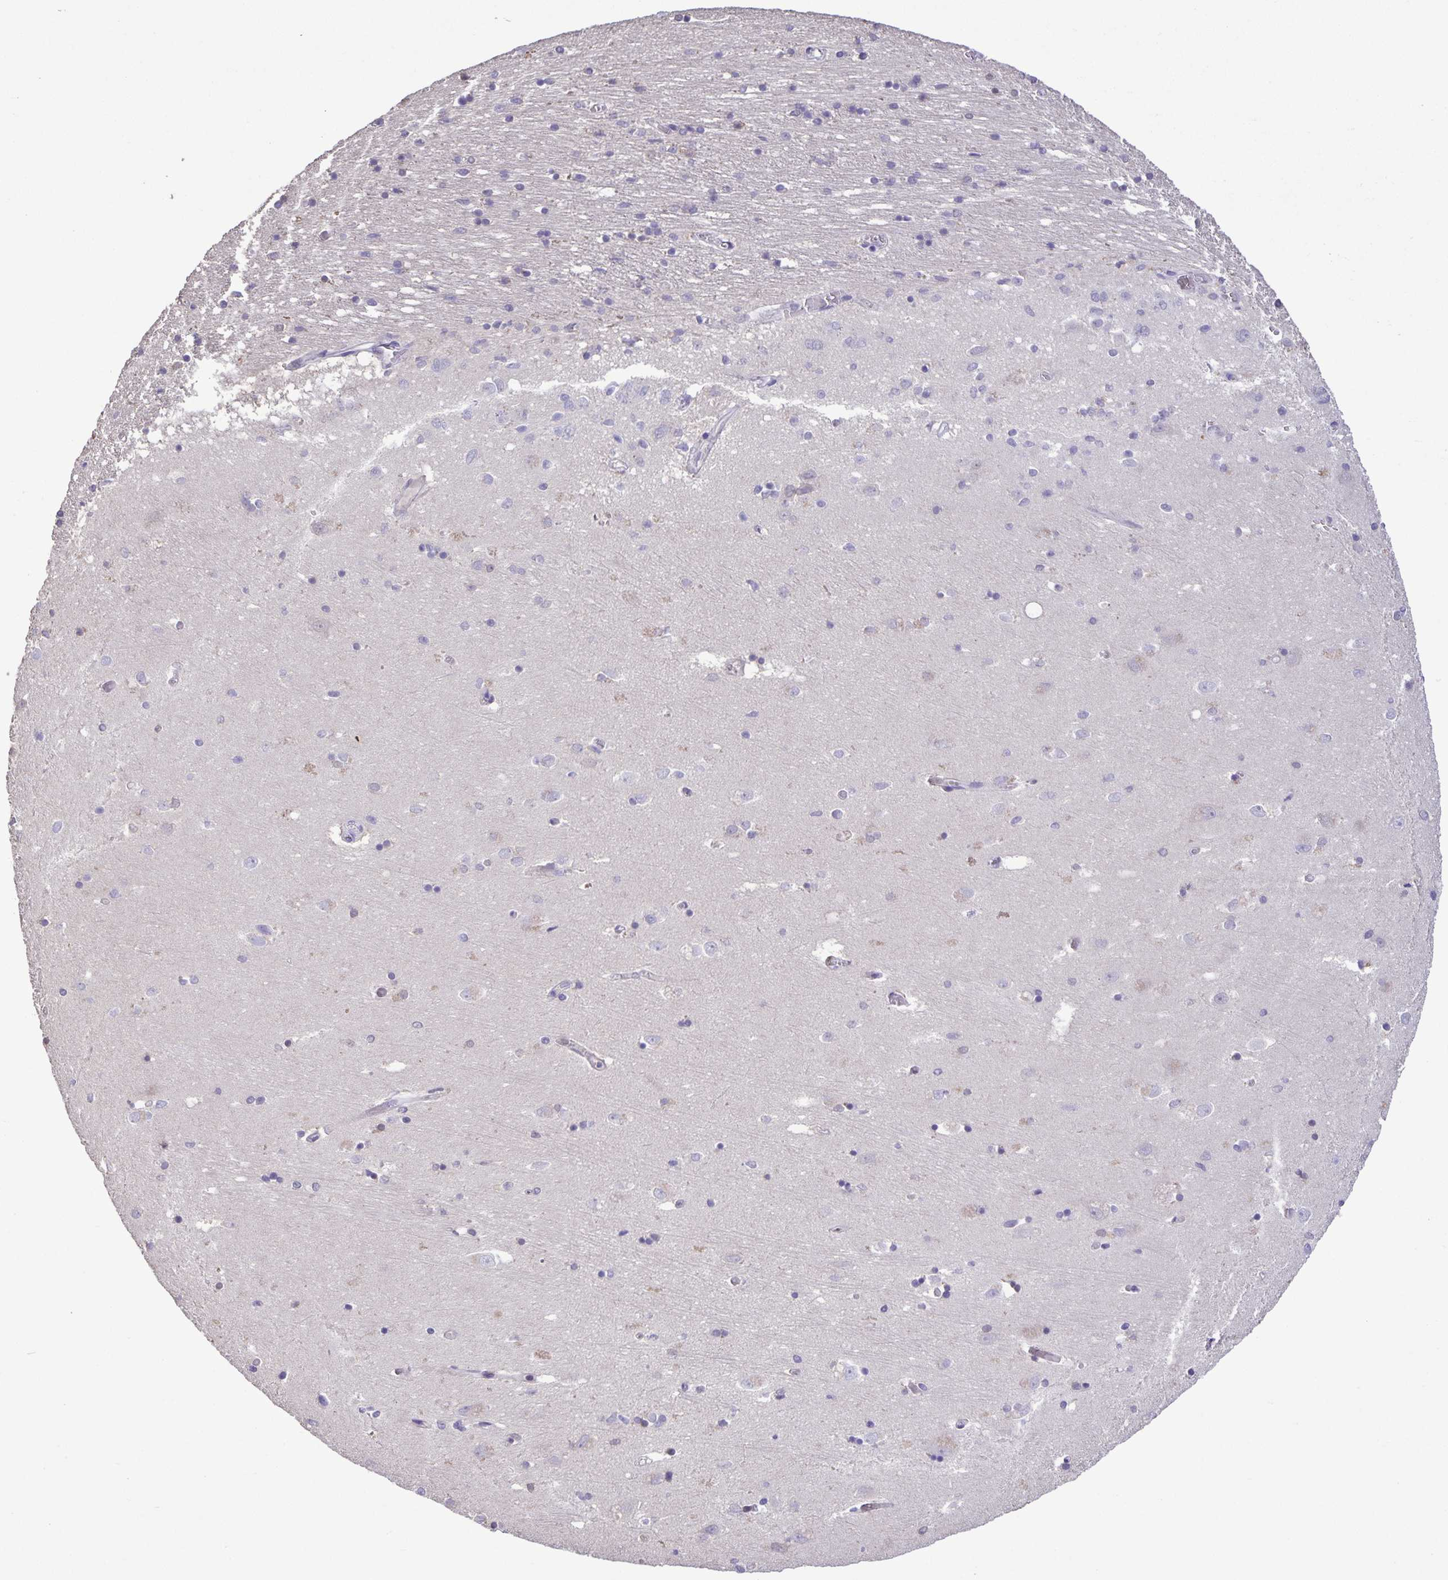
{"staining": {"intensity": "negative", "quantity": "none", "location": "none"}, "tissue": "caudate", "cell_type": "Glial cells", "image_type": "normal", "snomed": [{"axis": "morphology", "description": "Normal tissue, NOS"}, {"axis": "topography", "description": "Lateral ventricle wall"}, {"axis": "topography", "description": "Hippocampus"}], "caption": "The image displays no staining of glial cells in benign caudate.", "gene": "ONECUT2", "patient": {"sex": "female", "age": 63}}